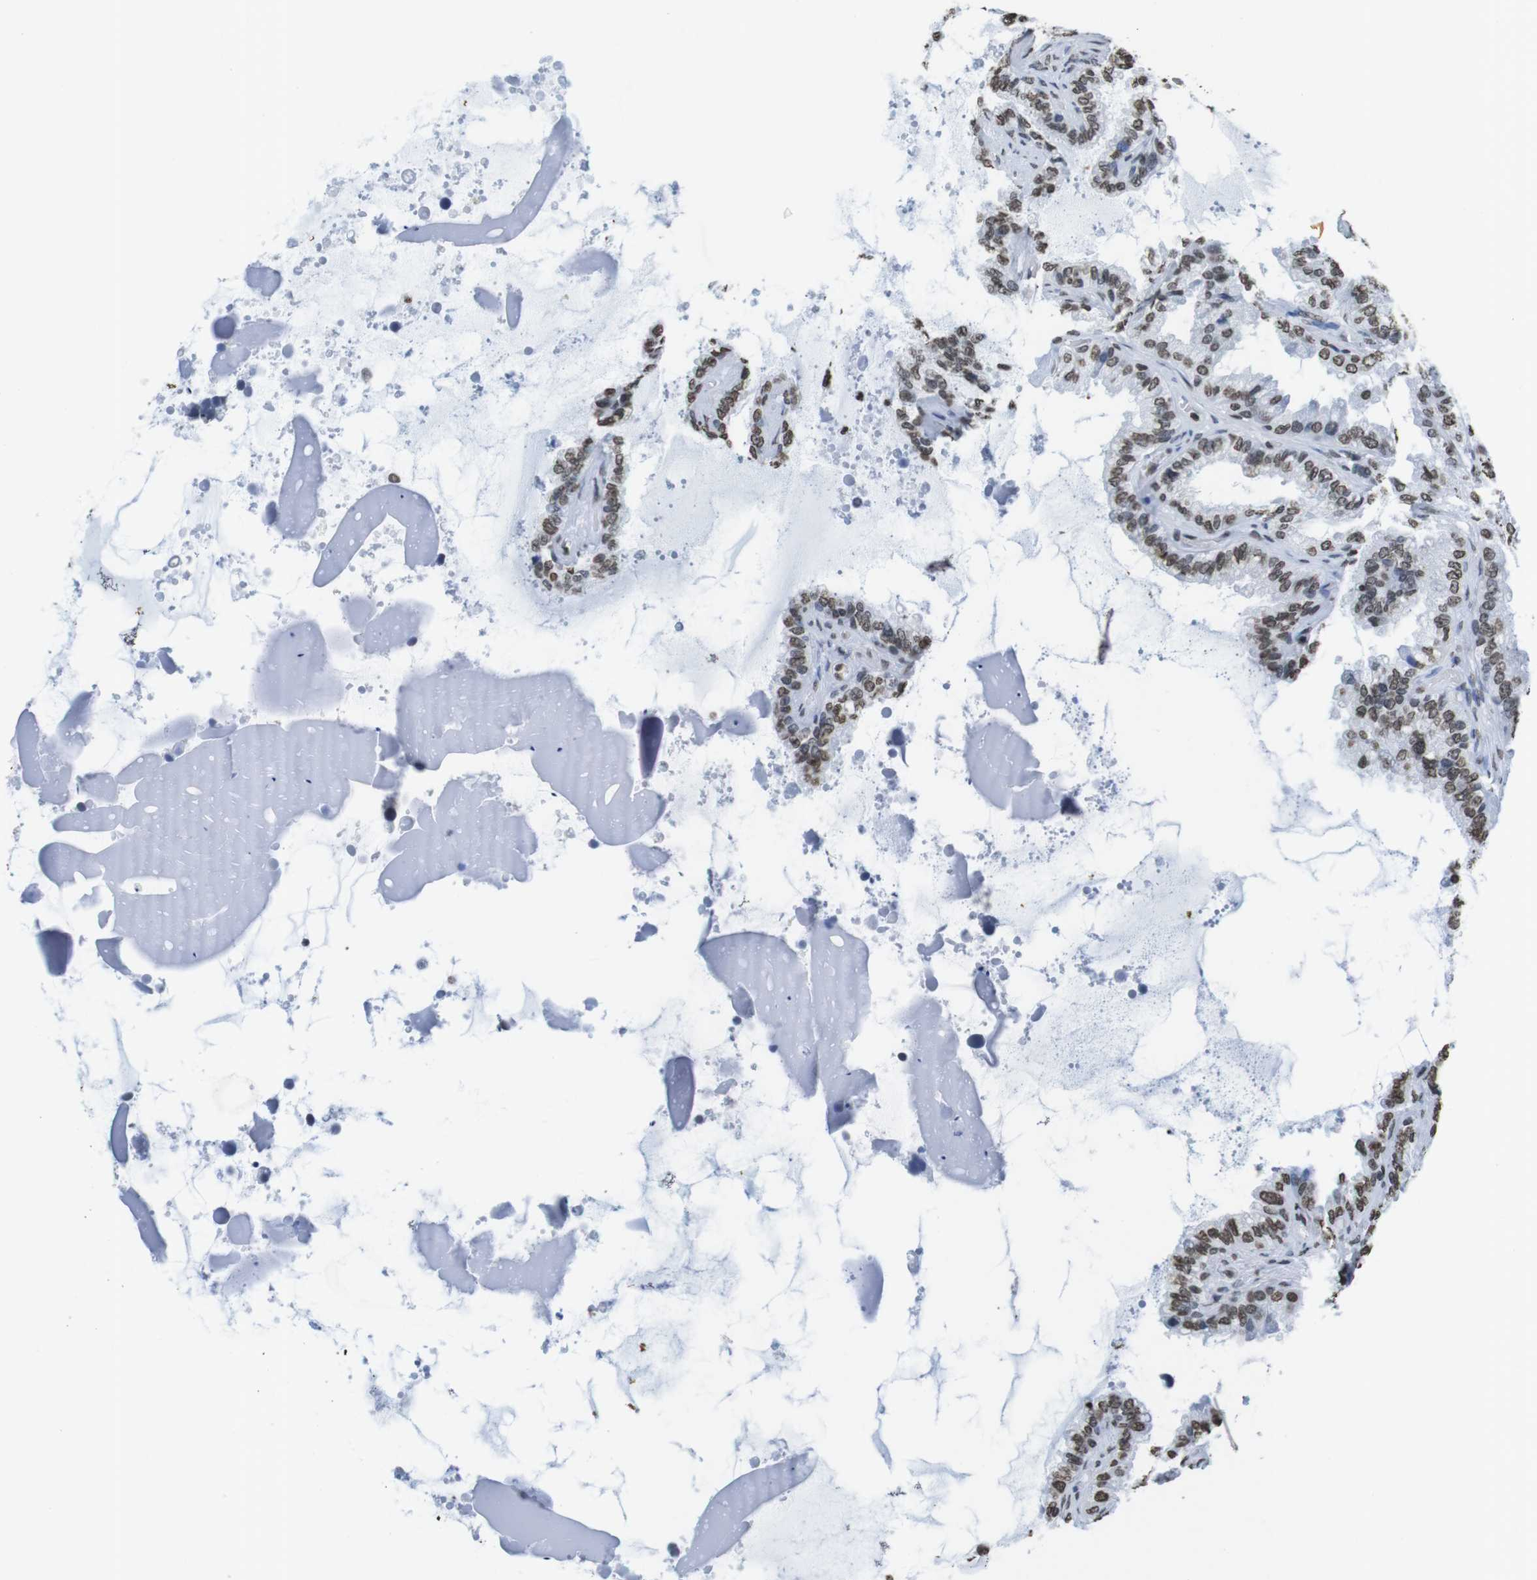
{"staining": {"intensity": "moderate", "quantity": ">75%", "location": "nuclear"}, "tissue": "seminal vesicle", "cell_type": "Glandular cells", "image_type": "normal", "snomed": [{"axis": "morphology", "description": "Normal tissue, NOS"}, {"axis": "topography", "description": "Seminal veicle"}], "caption": "An immunohistochemistry histopathology image of benign tissue is shown. Protein staining in brown highlights moderate nuclear positivity in seminal vesicle within glandular cells.", "gene": "BSX", "patient": {"sex": "male", "age": 46}}